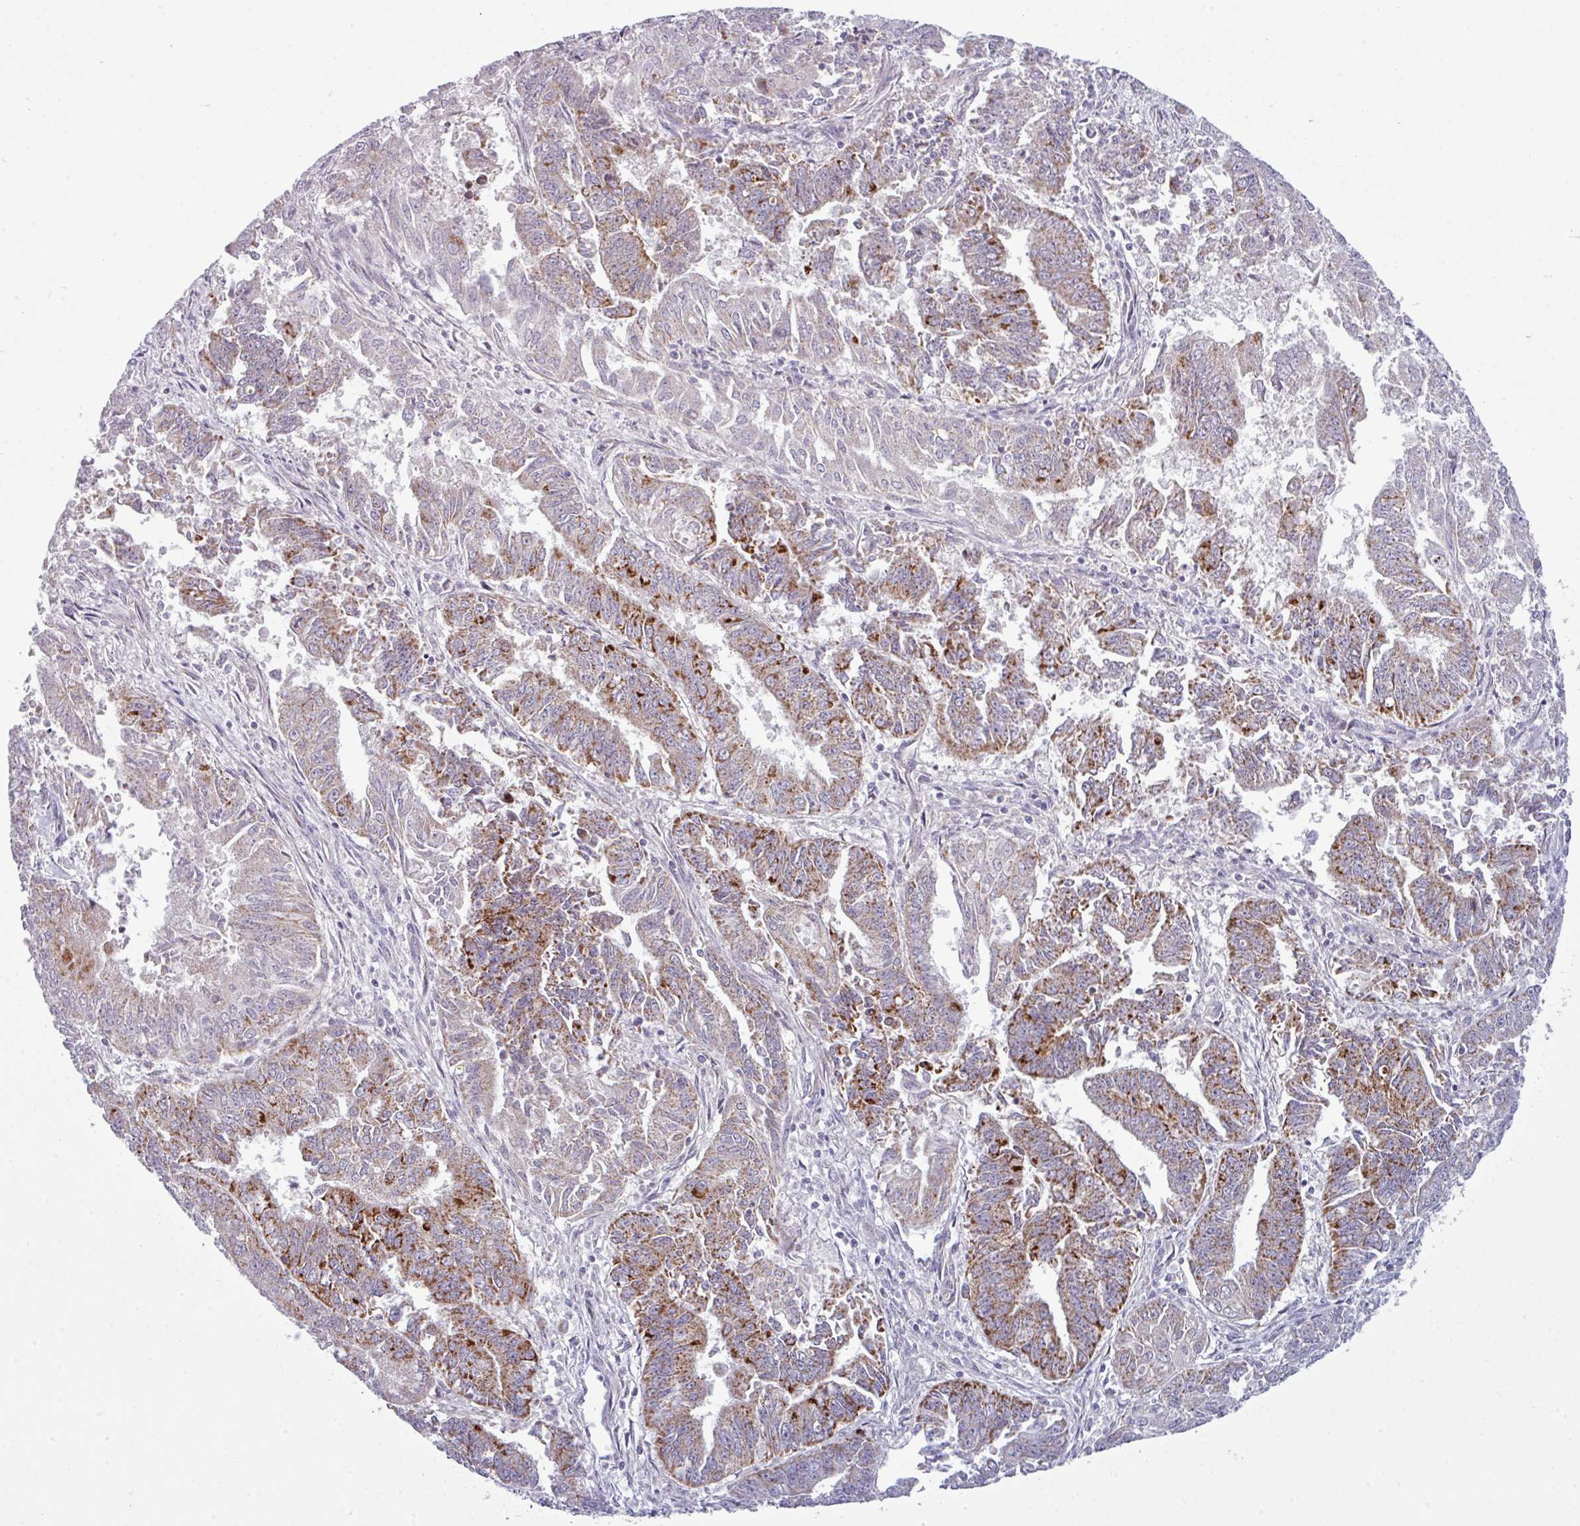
{"staining": {"intensity": "moderate", "quantity": ">75%", "location": "cytoplasmic/membranous"}, "tissue": "endometrial cancer", "cell_type": "Tumor cells", "image_type": "cancer", "snomed": [{"axis": "morphology", "description": "Adenocarcinoma, NOS"}, {"axis": "topography", "description": "Endometrium"}], "caption": "Immunohistochemistry (IHC) histopathology image of human adenocarcinoma (endometrial) stained for a protein (brown), which demonstrates medium levels of moderate cytoplasmic/membranous positivity in approximately >75% of tumor cells.", "gene": "ZNF615", "patient": {"sex": "female", "age": 73}}